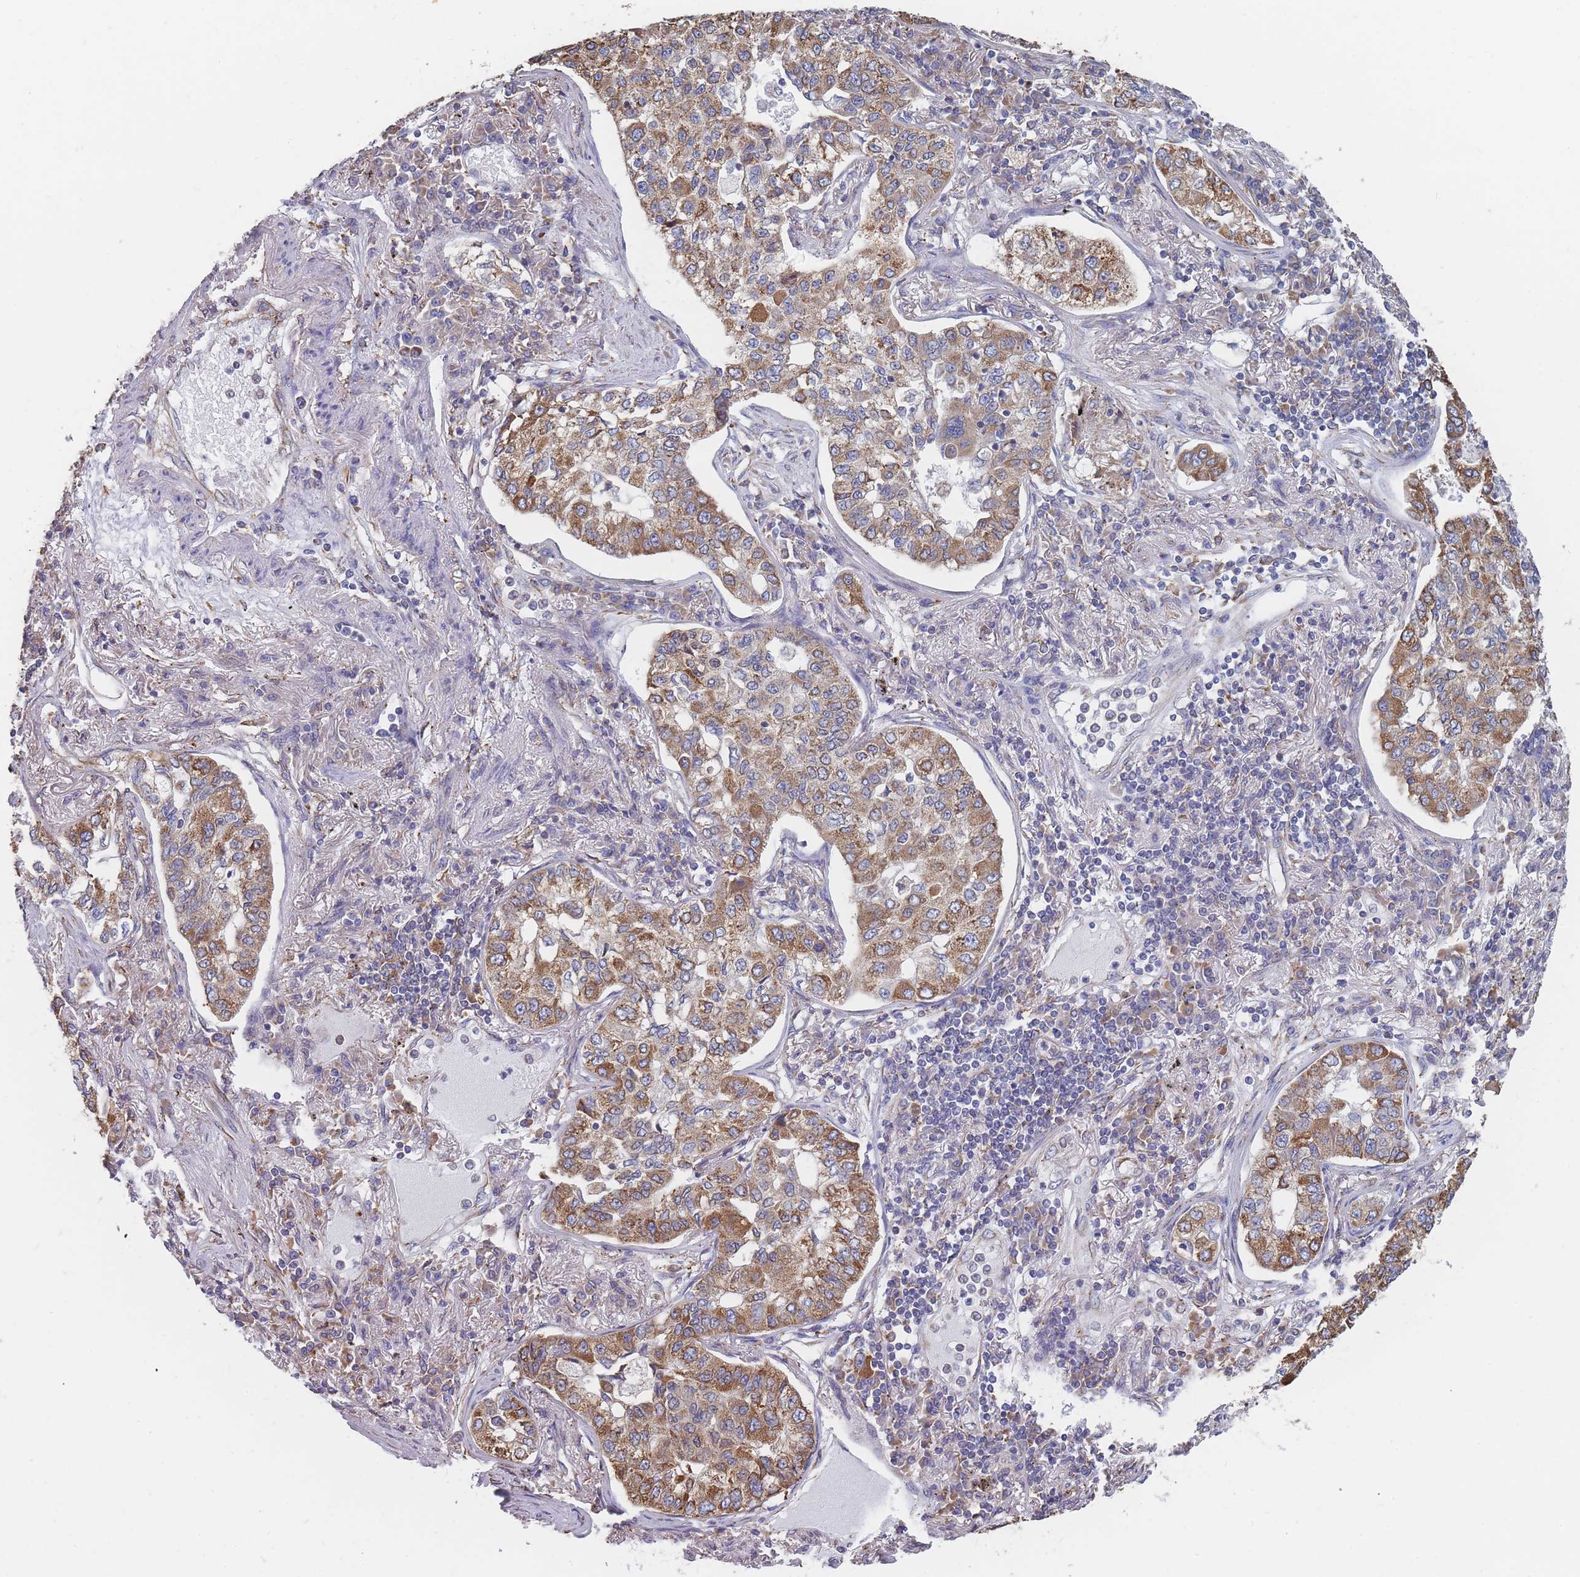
{"staining": {"intensity": "moderate", "quantity": ">75%", "location": "cytoplasmic/membranous"}, "tissue": "lung cancer", "cell_type": "Tumor cells", "image_type": "cancer", "snomed": [{"axis": "morphology", "description": "Adenocarcinoma, NOS"}, {"axis": "topography", "description": "Lung"}], "caption": "Lung cancer (adenocarcinoma) stained with immunohistochemistry shows moderate cytoplasmic/membranous positivity in about >75% of tumor cells. The staining is performed using DAB brown chromogen to label protein expression. The nuclei are counter-stained blue using hematoxylin.", "gene": "OR7C2", "patient": {"sex": "male", "age": 49}}